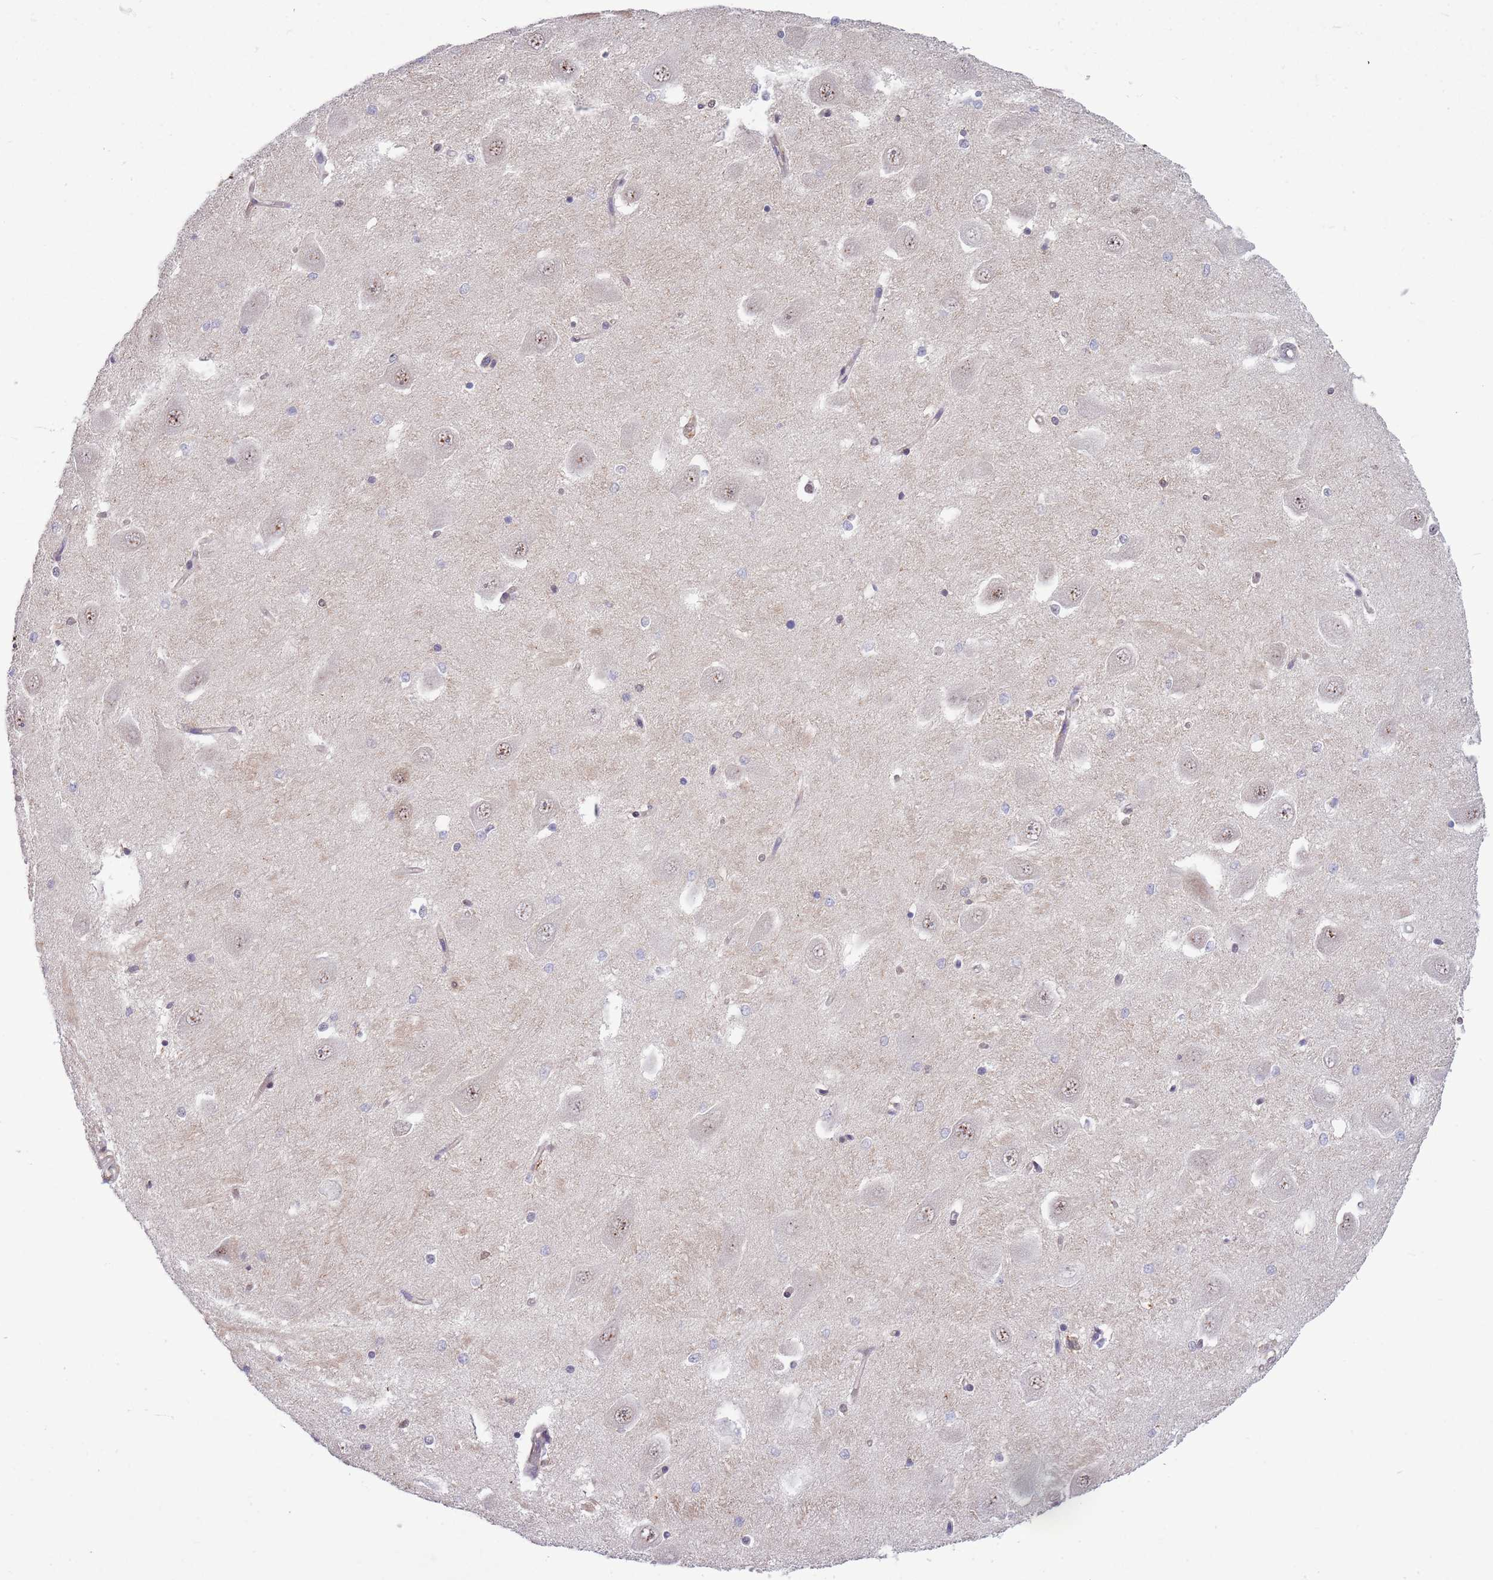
{"staining": {"intensity": "negative", "quantity": "none", "location": "none"}, "tissue": "hippocampus", "cell_type": "Glial cells", "image_type": "normal", "snomed": [{"axis": "morphology", "description": "Normal tissue, NOS"}, {"axis": "topography", "description": "Hippocampus"}], "caption": "The photomicrograph demonstrates no staining of glial cells in benign hippocampus. Brightfield microscopy of immunohistochemistry stained with DAB (brown) and hematoxylin (blue), captured at high magnification.", "gene": "CCNJL", "patient": {"sex": "male", "age": 45}}